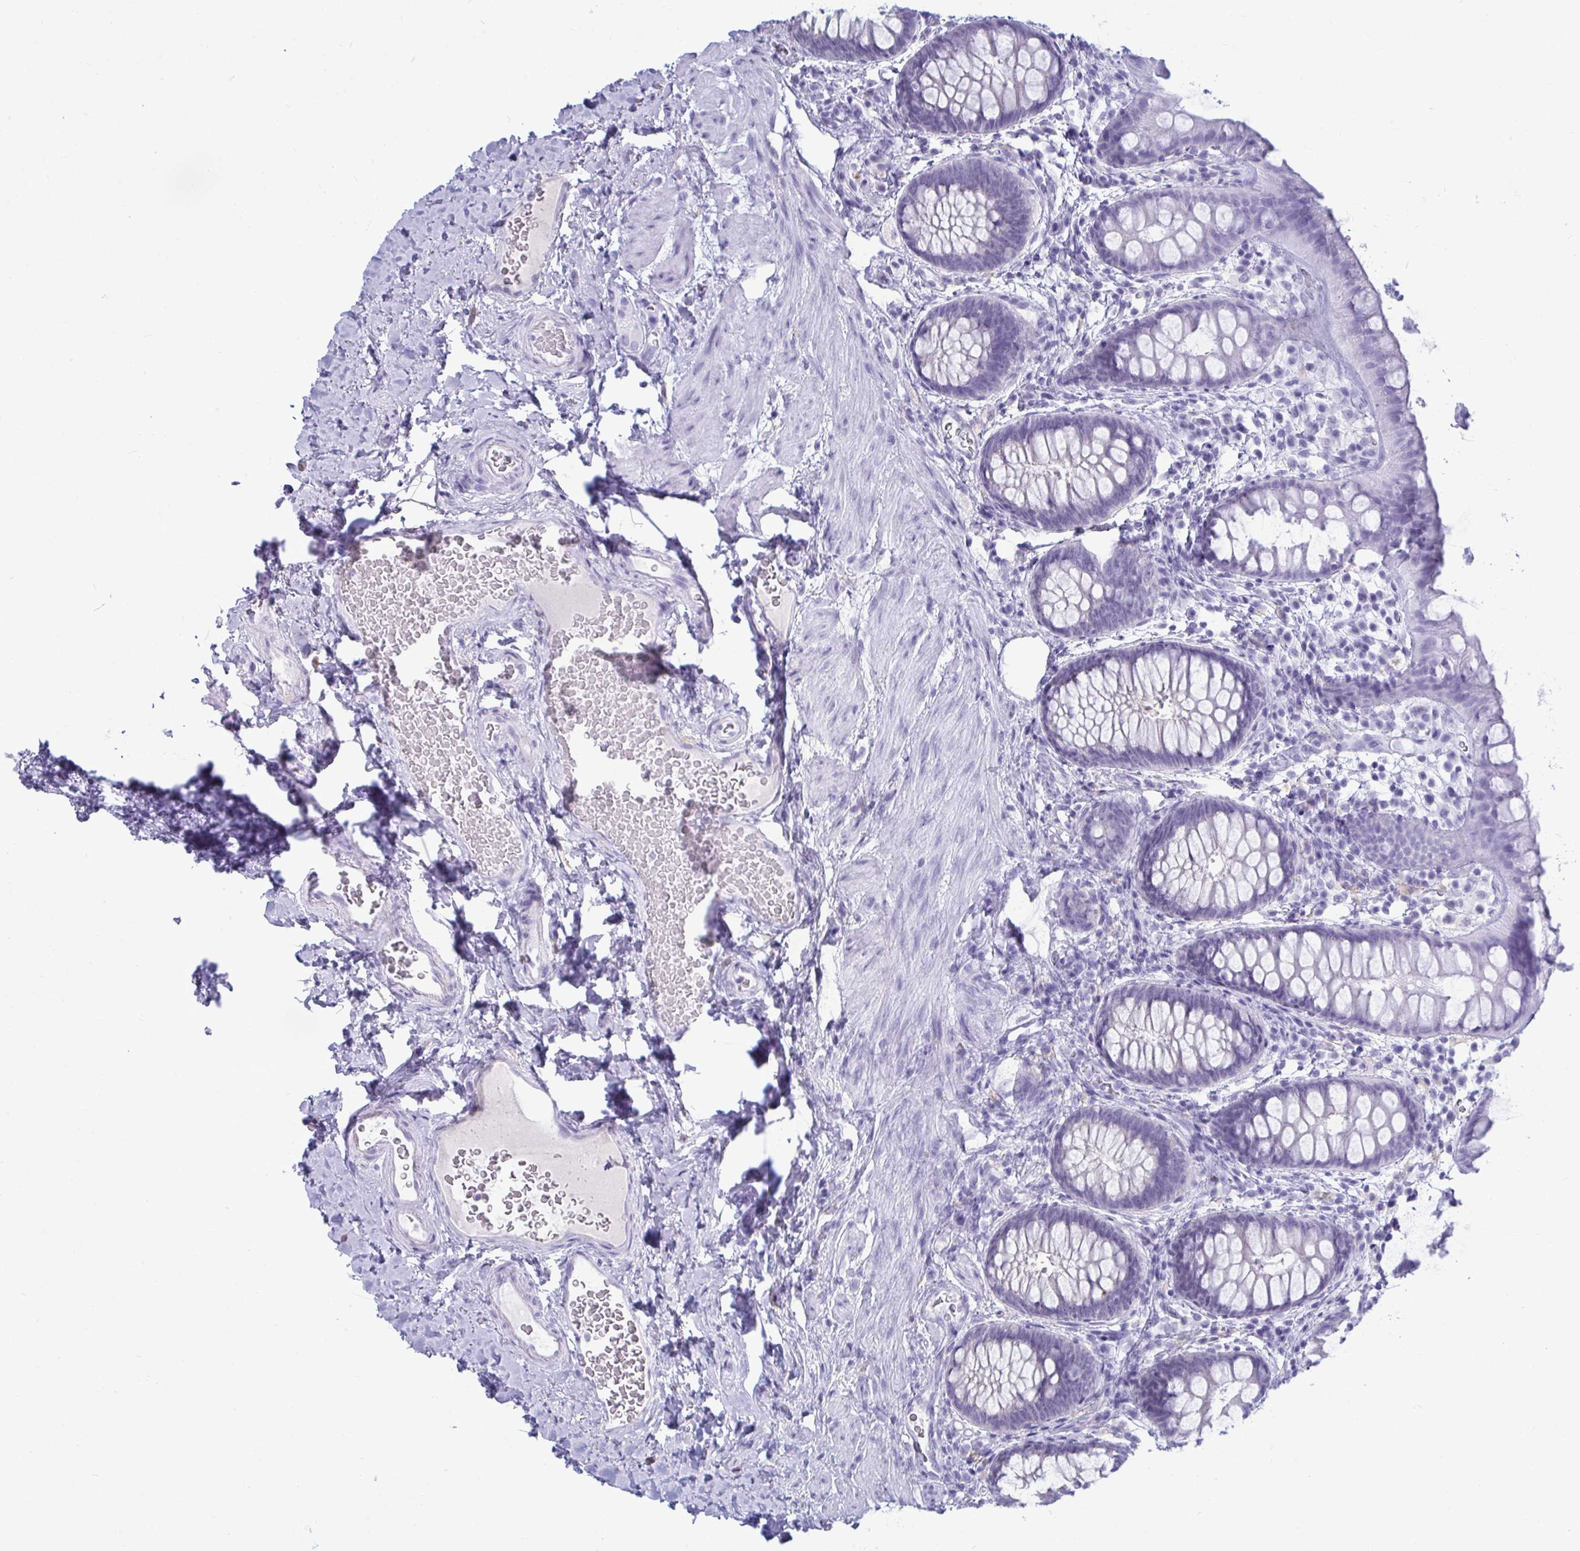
{"staining": {"intensity": "negative", "quantity": "none", "location": "none"}, "tissue": "rectum", "cell_type": "Glandular cells", "image_type": "normal", "snomed": [{"axis": "morphology", "description": "Normal tissue, NOS"}, {"axis": "topography", "description": "Rectum"}], "caption": "Immunohistochemistry (IHC) image of unremarkable rectum stained for a protein (brown), which displays no positivity in glandular cells. Nuclei are stained in blue.", "gene": "ANKRD60", "patient": {"sex": "female", "age": 69}}